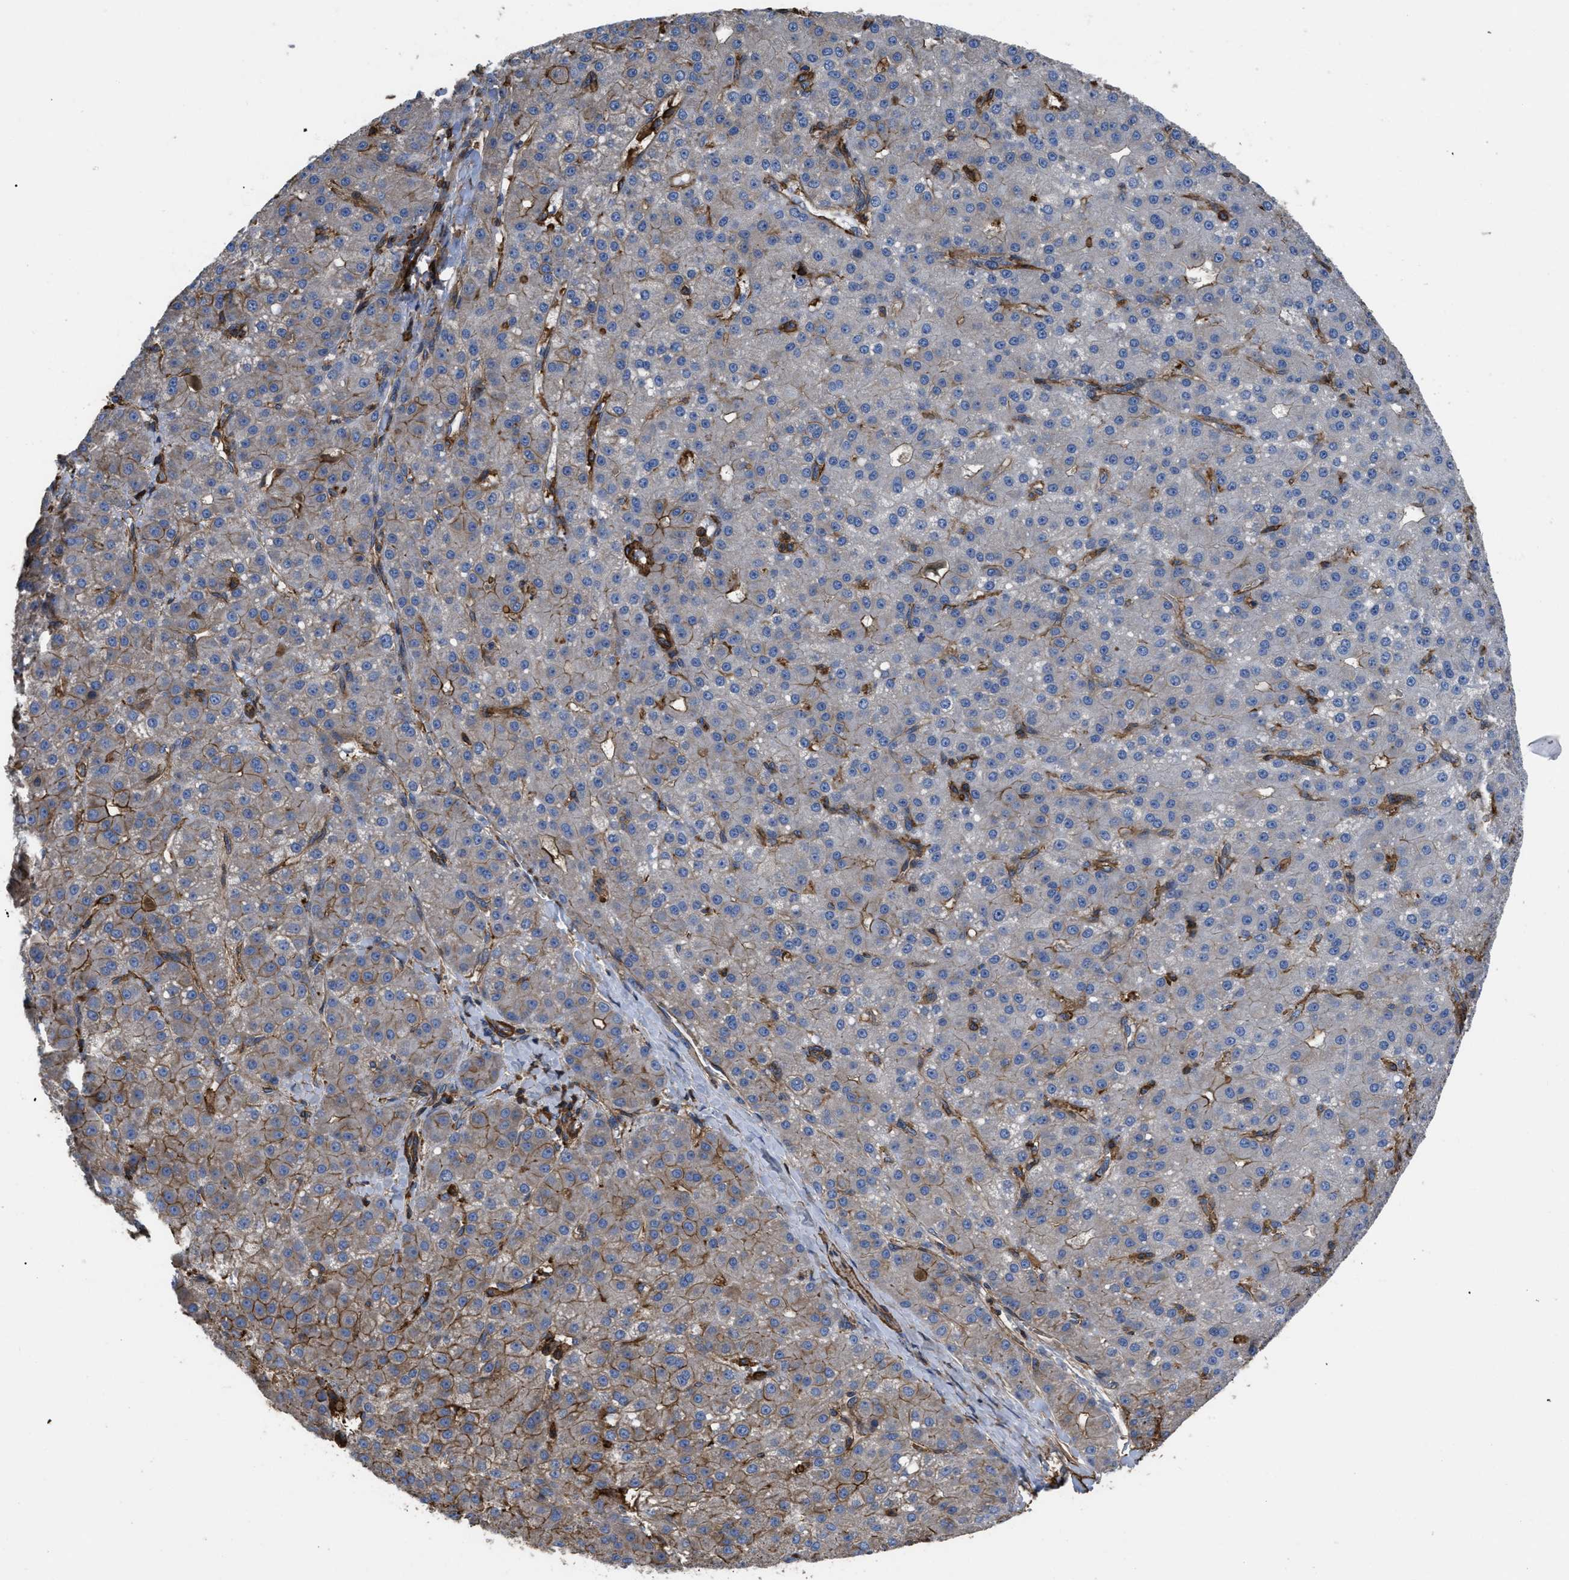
{"staining": {"intensity": "moderate", "quantity": "<25%", "location": "cytoplasmic/membranous"}, "tissue": "liver cancer", "cell_type": "Tumor cells", "image_type": "cancer", "snomed": [{"axis": "morphology", "description": "Carcinoma, Hepatocellular, NOS"}, {"axis": "topography", "description": "Liver"}], "caption": "High-power microscopy captured an immunohistochemistry photomicrograph of liver hepatocellular carcinoma, revealing moderate cytoplasmic/membranous staining in approximately <25% of tumor cells.", "gene": "SCUBE2", "patient": {"sex": "male", "age": 67}}